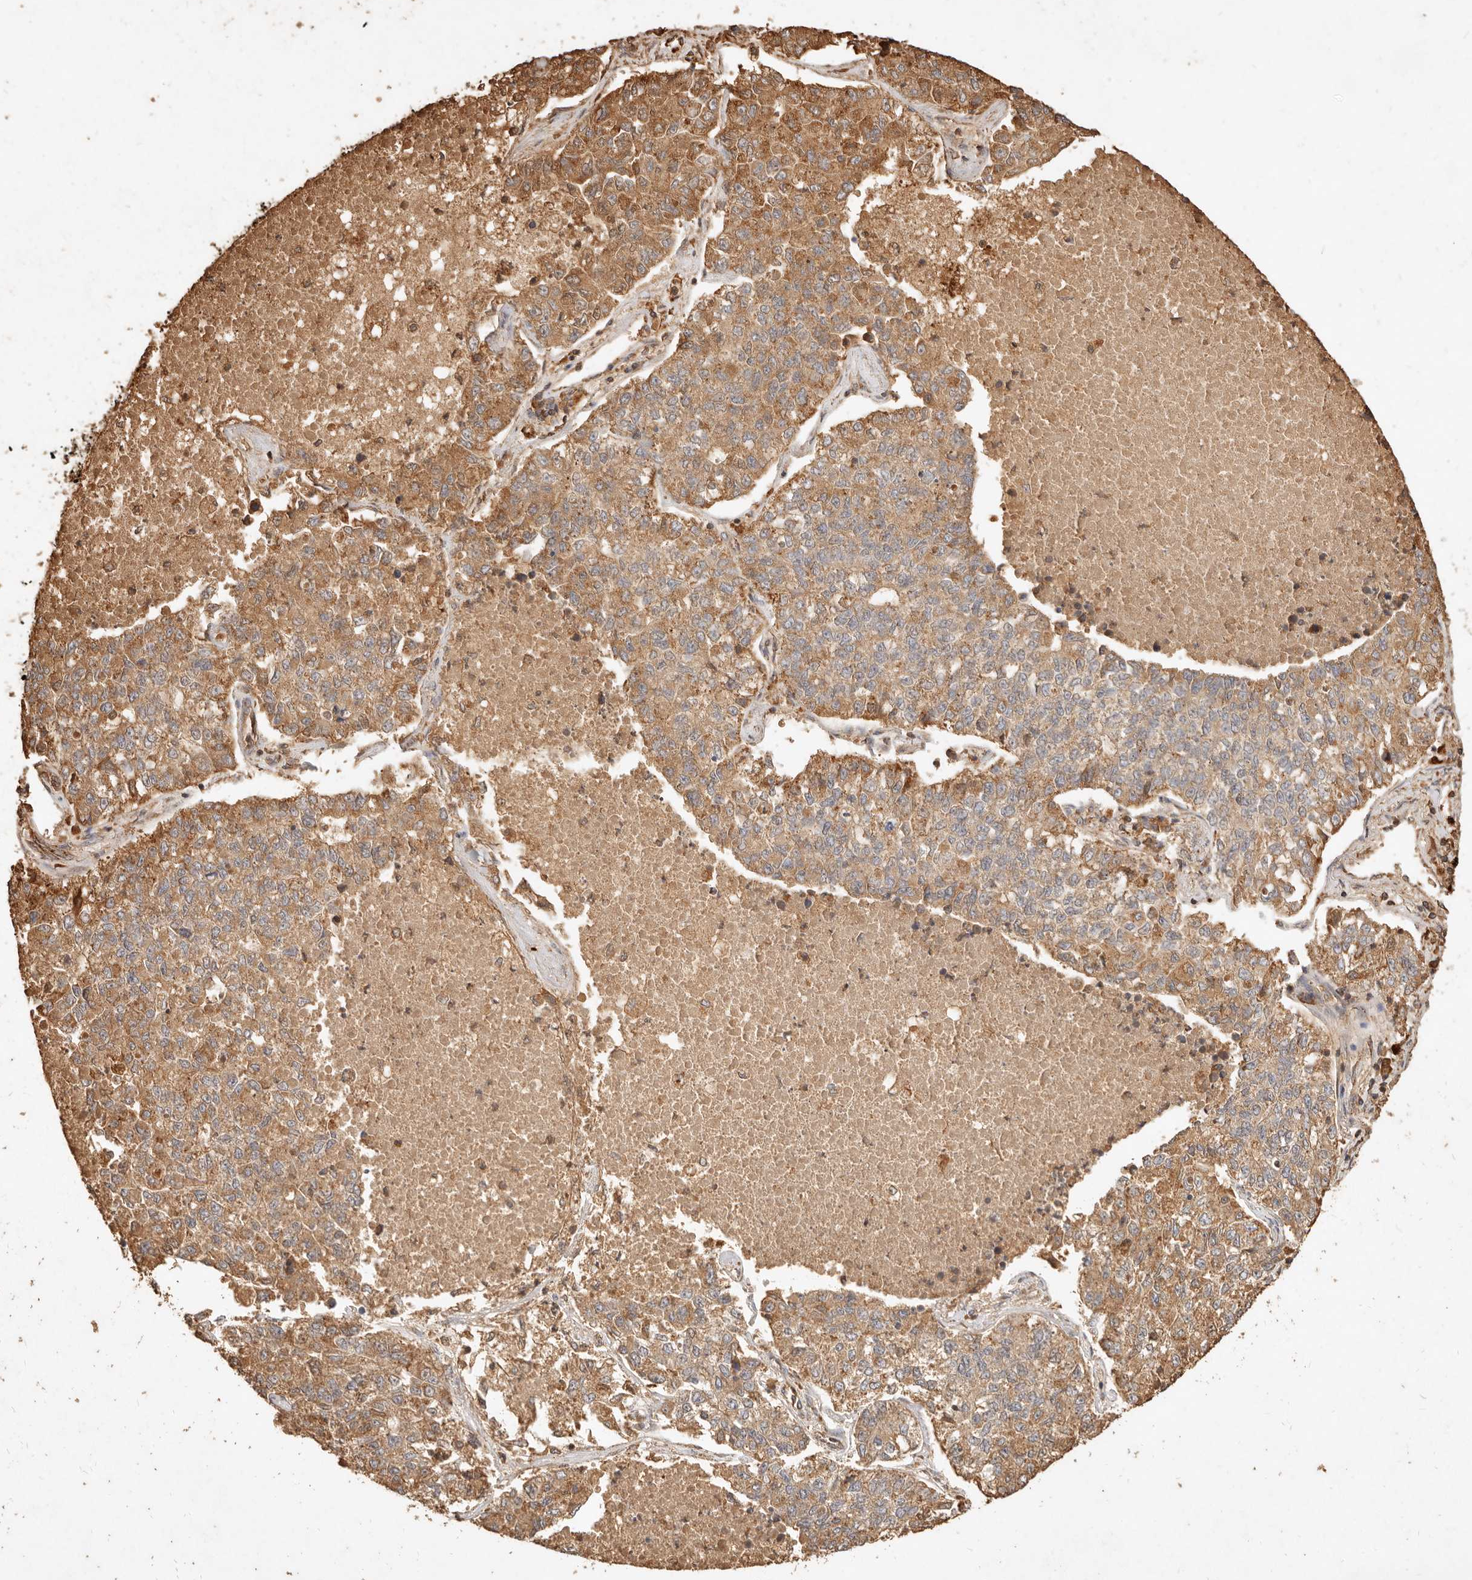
{"staining": {"intensity": "moderate", "quantity": ">75%", "location": "cytoplasmic/membranous"}, "tissue": "lung cancer", "cell_type": "Tumor cells", "image_type": "cancer", "snomed": [{"axis": "morphology", "description": "Adenocarcinoma, NOS"}, {"axis": "topography", "description": "Lung"}], "caption": "Adenocarcinoma (lung) tissue shows moderate cytoplasmic/membranous positivity in approximately >75% of tumor cells, visualized by immunohistochemistry.", "gene": "FAM180B", "patient": {"sex": "male", "age": 49}}